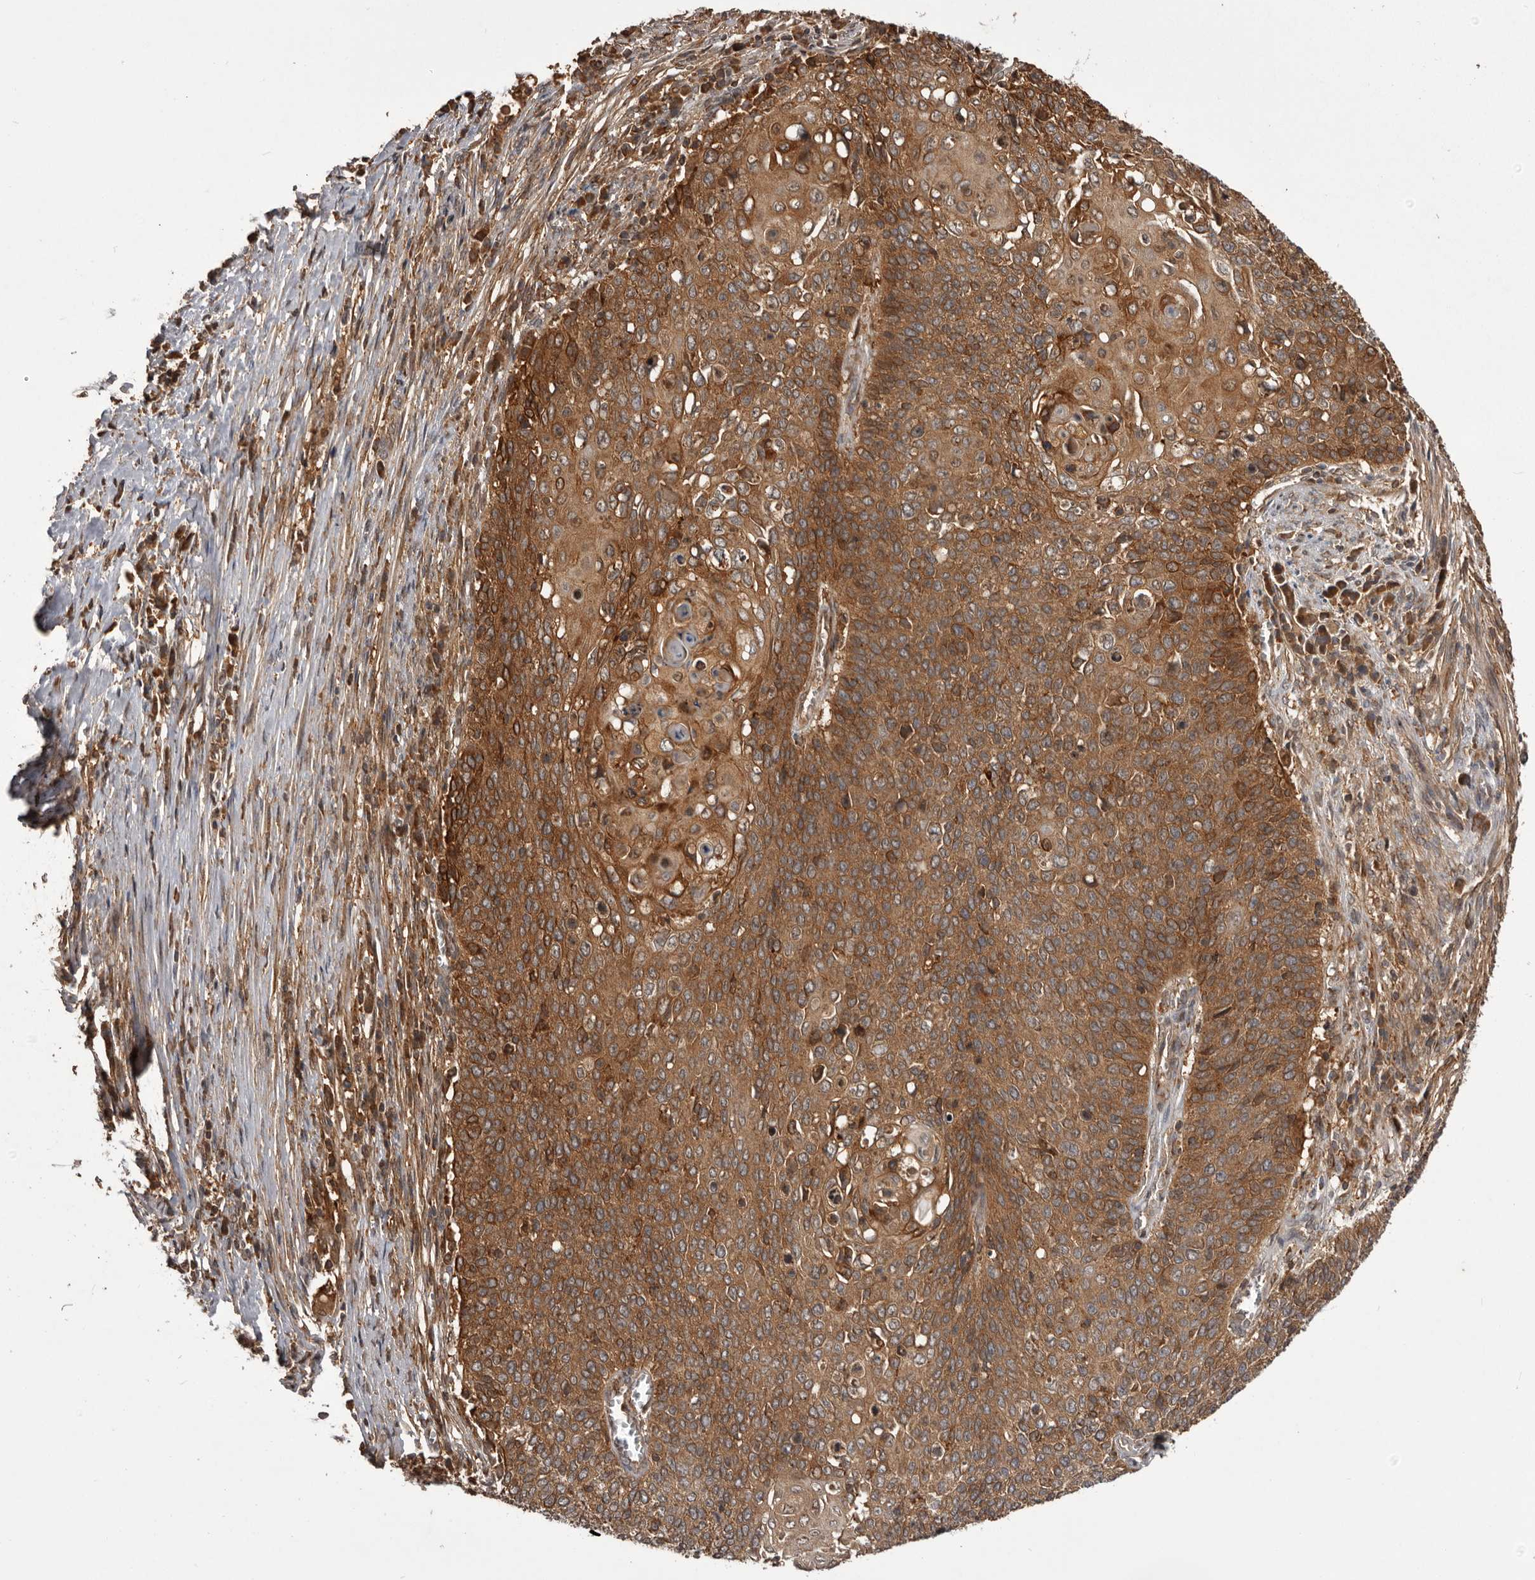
{"staining": {"intensity": "moderate", "quantity": ">75%", "location": "cytoplasmic/membranous"}, "tissue": "cervical cancer", "cell_type": "Tumor cells", "image_type": "cancer", "snomed": [{"axis": "morphology", "description": "Squamous cell carcinoma, NOS"}, {"axis": "topography", "description": "Cervix"}], "caption": "A photomicrograph of cervical squamous cell carcinoma stained for a protein reveals moderate cytoplasmic/membranous brown staining in tumor cells.", "gene": "SLC22A3", "patient": {"sex": "female", "age": 39}}